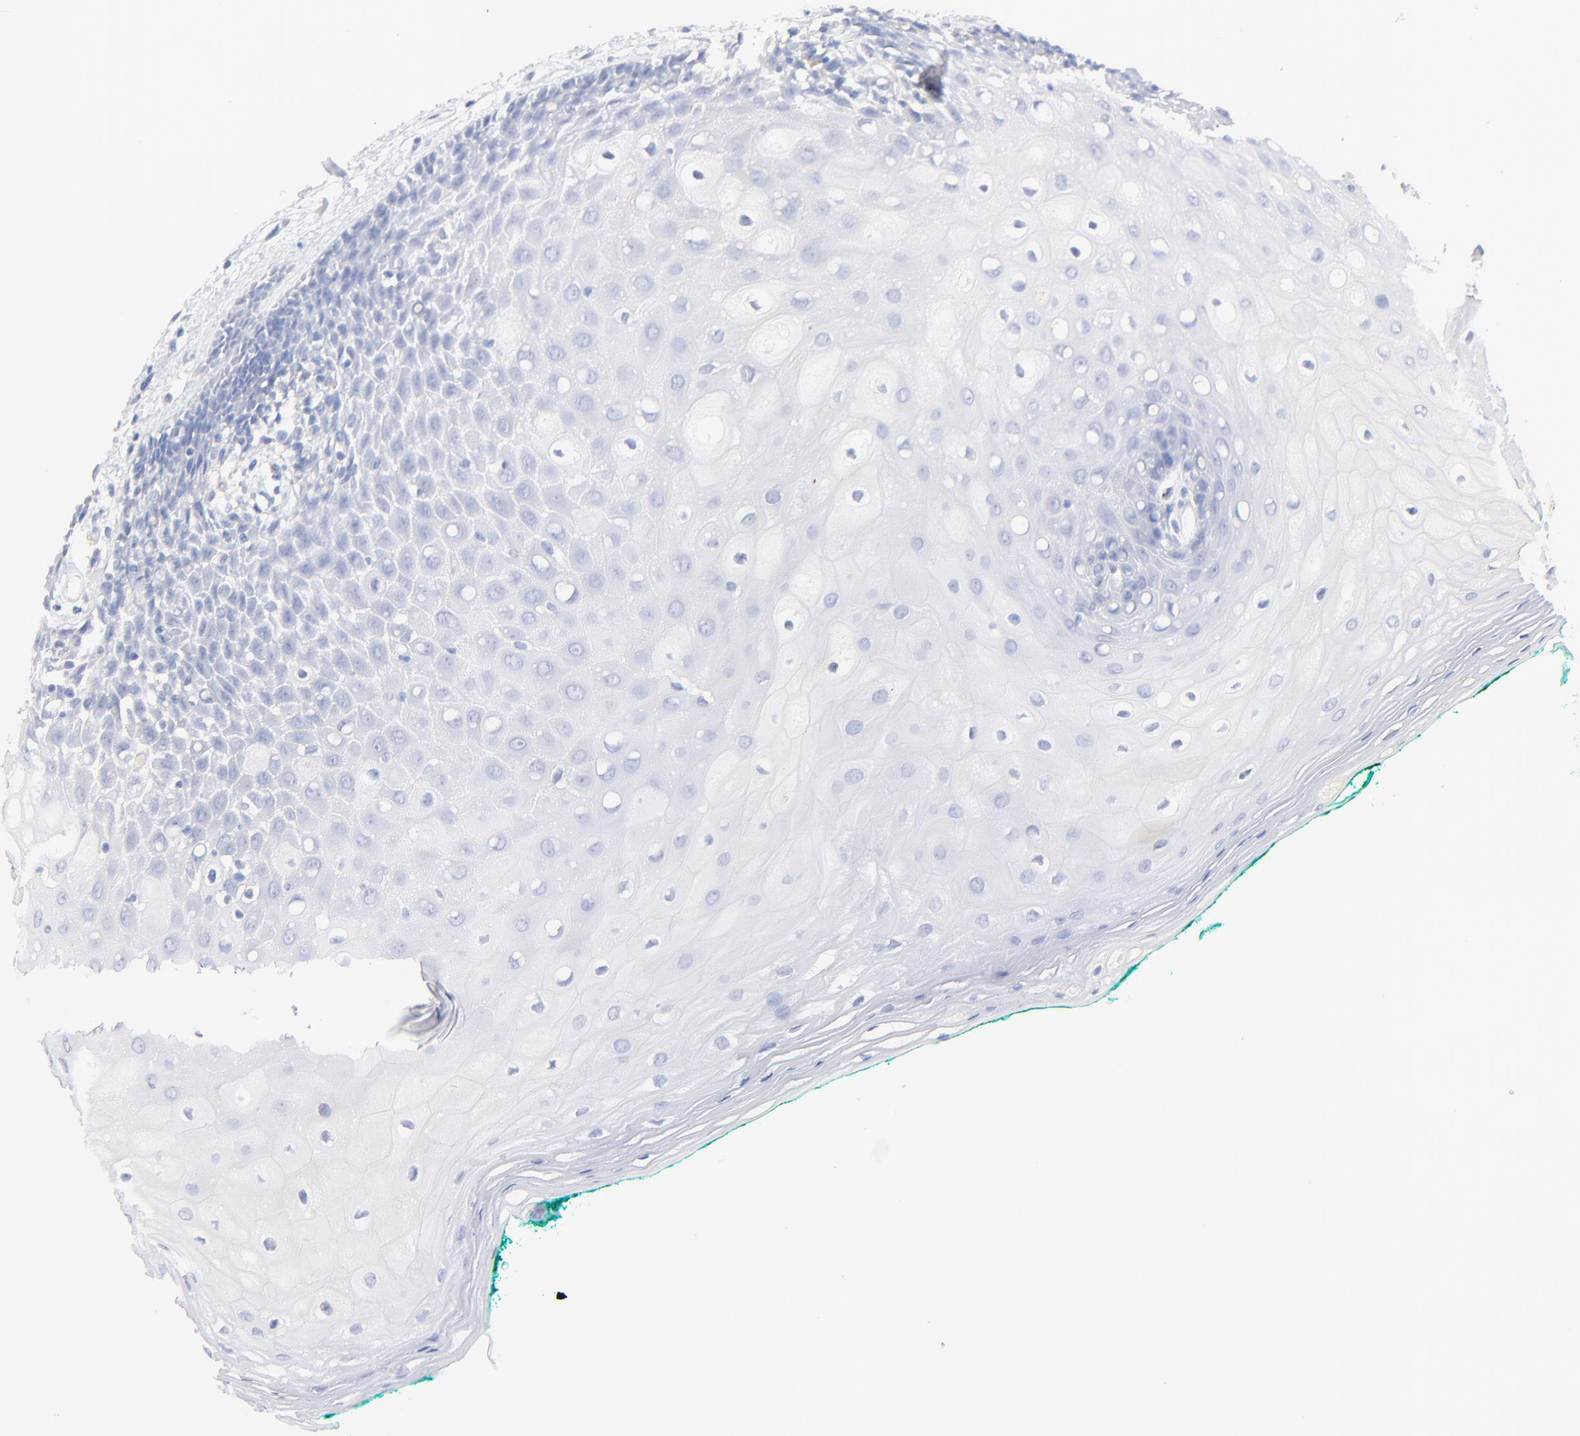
{"staining": {"intensity": "negative", "quantity": "none", "location": "none"}, "tissue": "oral mucosa", "cell_type": "Squamous epithelial cells", "image_type": "normal", "snomed": [{"axis": "morphology", "description": "Normal tissue, NOS"}, {"axis": "morphology", "description": "Squamous cell carcinoma, NOS"}, {"axis": "topography", "description": "Skeletal muscle"}, {"axis": "topography", "description": "Oral tissue"}, {"axis": "topography", "description": "Head-Neck"}], "caption": "IHC histopathology image of normal oral mucosa stained for a protein (brown), which reveals no staining in squamous epithelial cells.", "gene": "SULT4A1", "patient": {"sex": "female", "age": 84}}